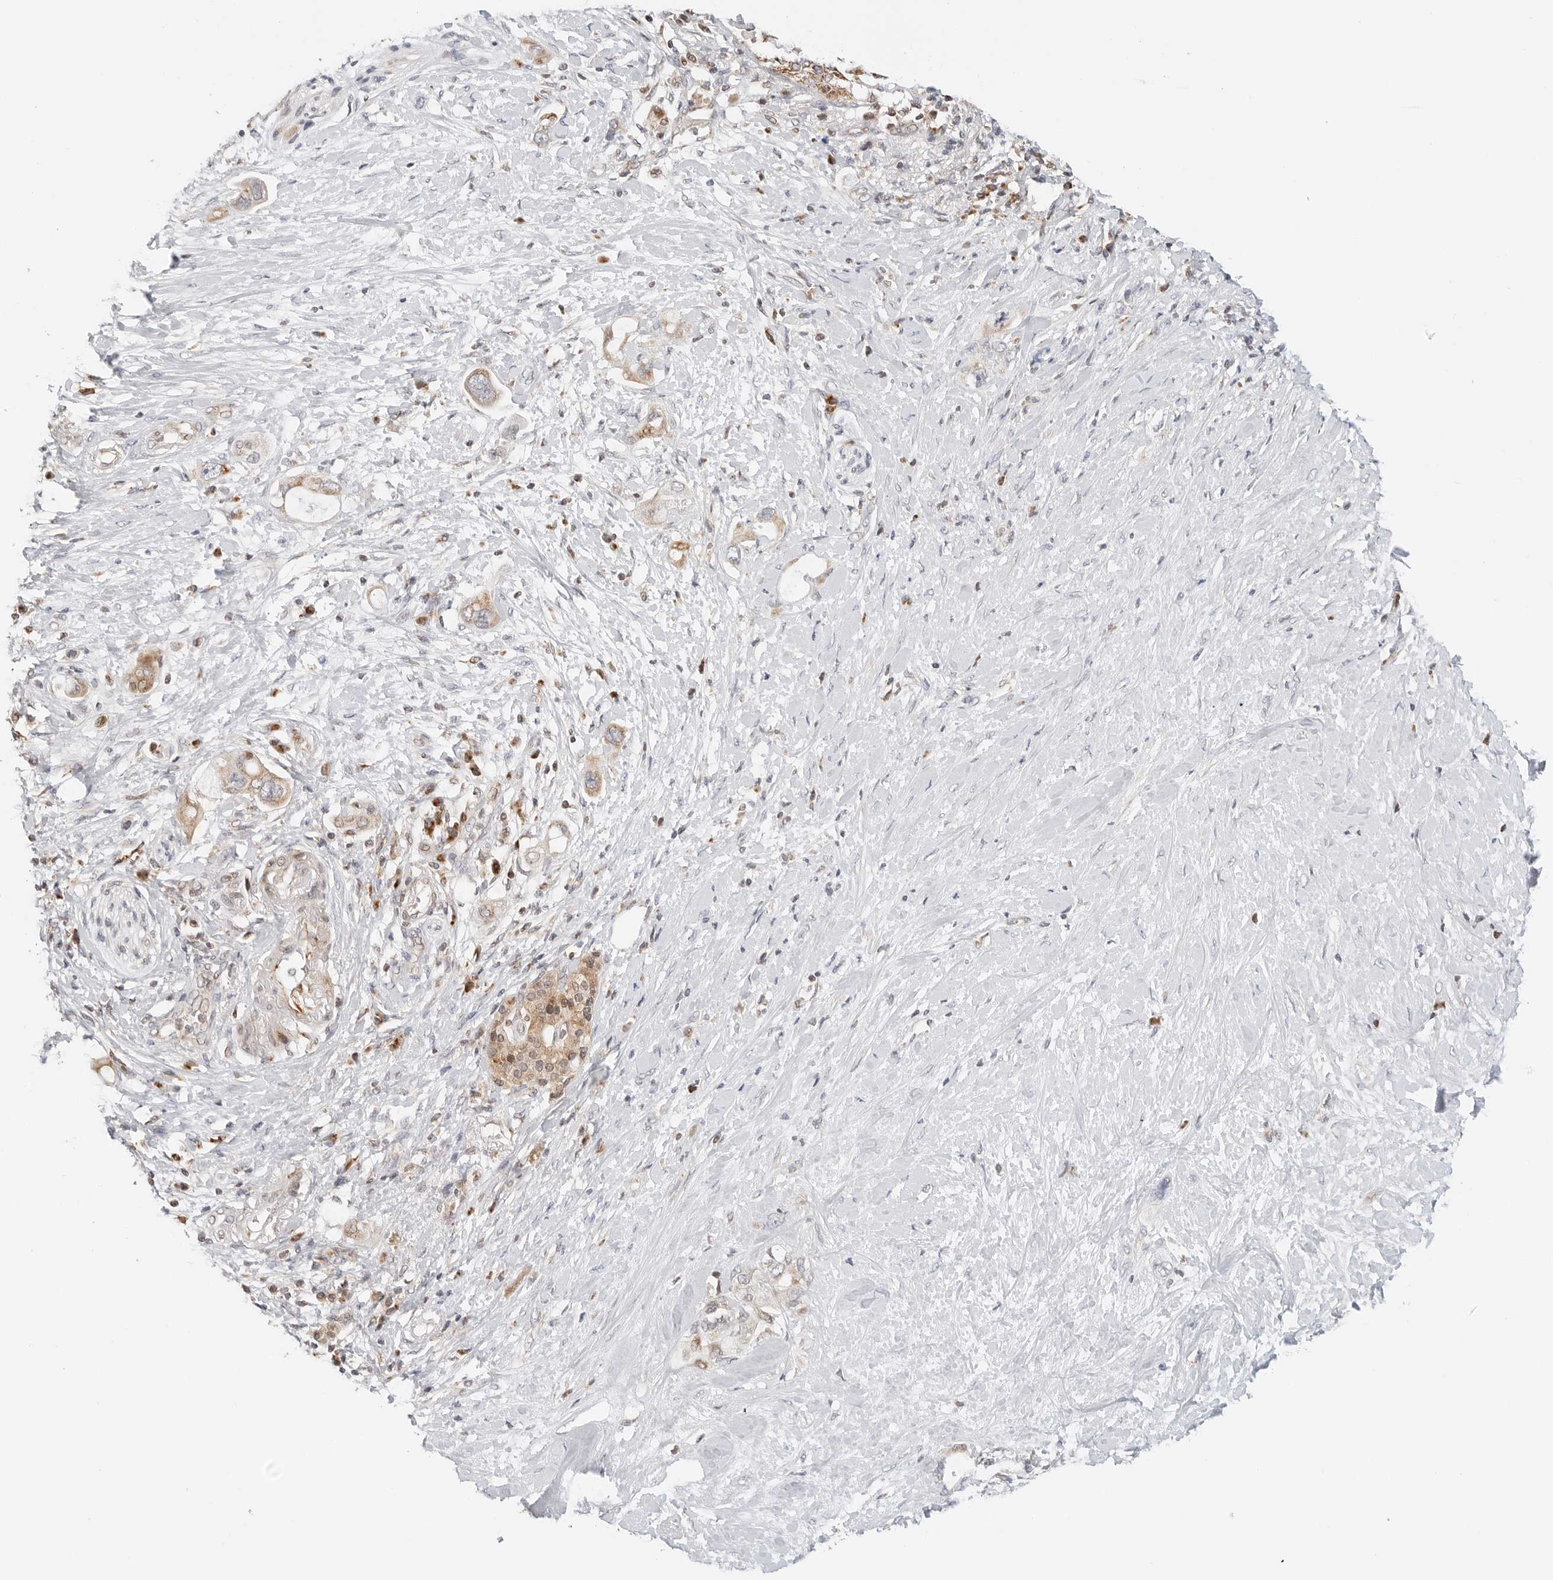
{"staining": {"intensity": "weak", "quantity": ">75%", "location": "cytoplasmic/membranous"}, "tissue": "pancreatic cancer", "cell_type": "Tumor cells", "image_type": "cancer", "snomed": [{"axis": "morphology", "description": "Adenocarcinoma, NOS"}, {"axis": "topography", "description": "Pancreas"}], "caption": "Immunohistochemical staining of pancreatic adenocarcinoma reveals low levels of weak cytoplasmic/membranous staining in approximately >75% of tumor cells.", "gene": "DYRK4", "patient": {"sex": "female", "age": 56}}